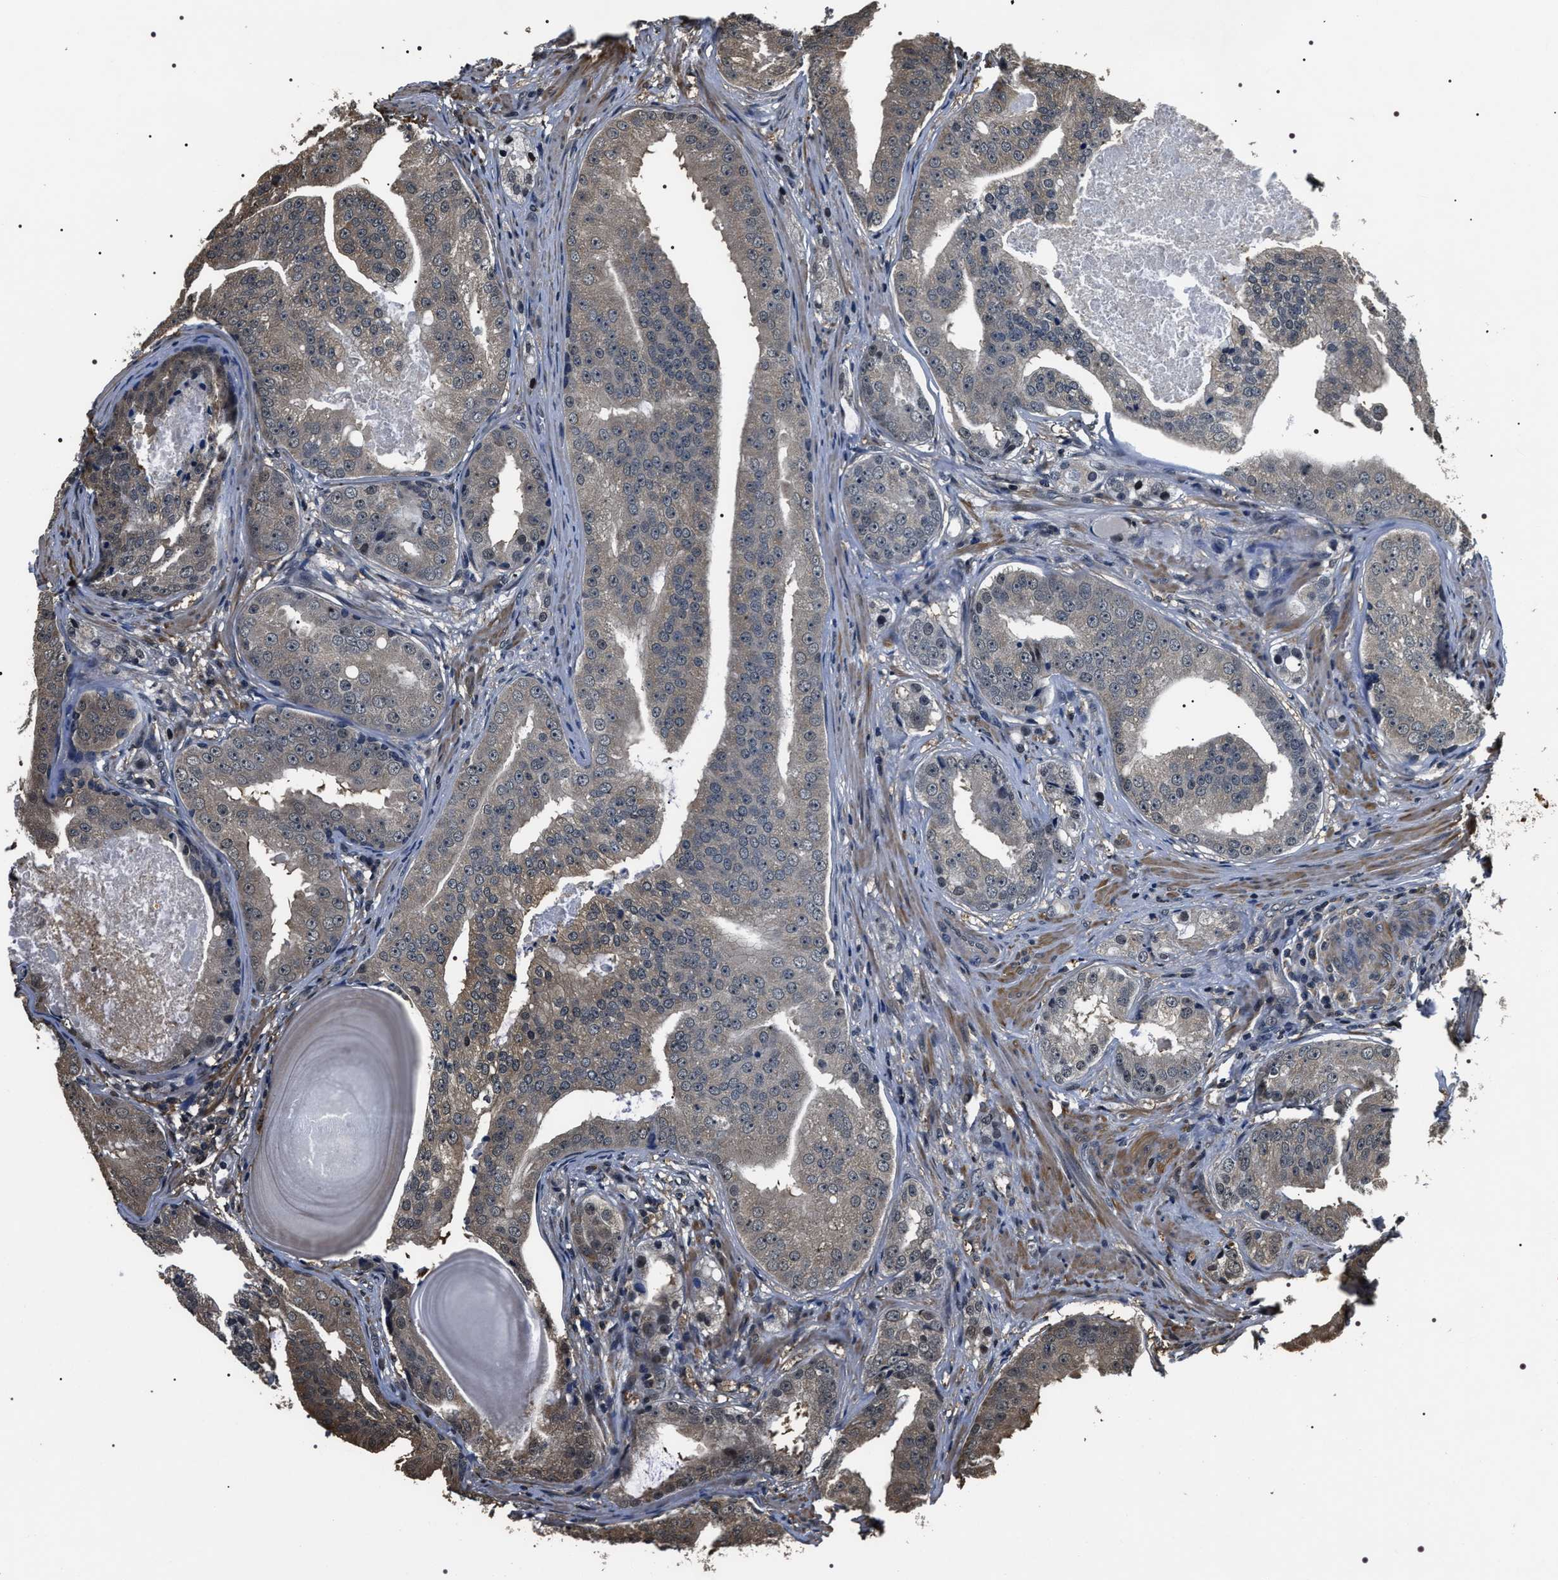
{"staining": {"intensity": "weak", "quantity": "<25%", "location": "cytoplasmic/membranous"}, "tissue": "prostate cancer", "cell_type": "Tumor cells", "image_type": "cancer", "snomed": [{"axis": "morphology", "description": "Adenocarcinoma, High grade"}, {"axis": "topography", "description": "Prostate"}], "caption": "Tumor cells are negative for protein expression in human prostate adenocarcinoma (high-grade).", "gene": "ARHGAP22", "patient": {"sex": "male", "age": 68}}